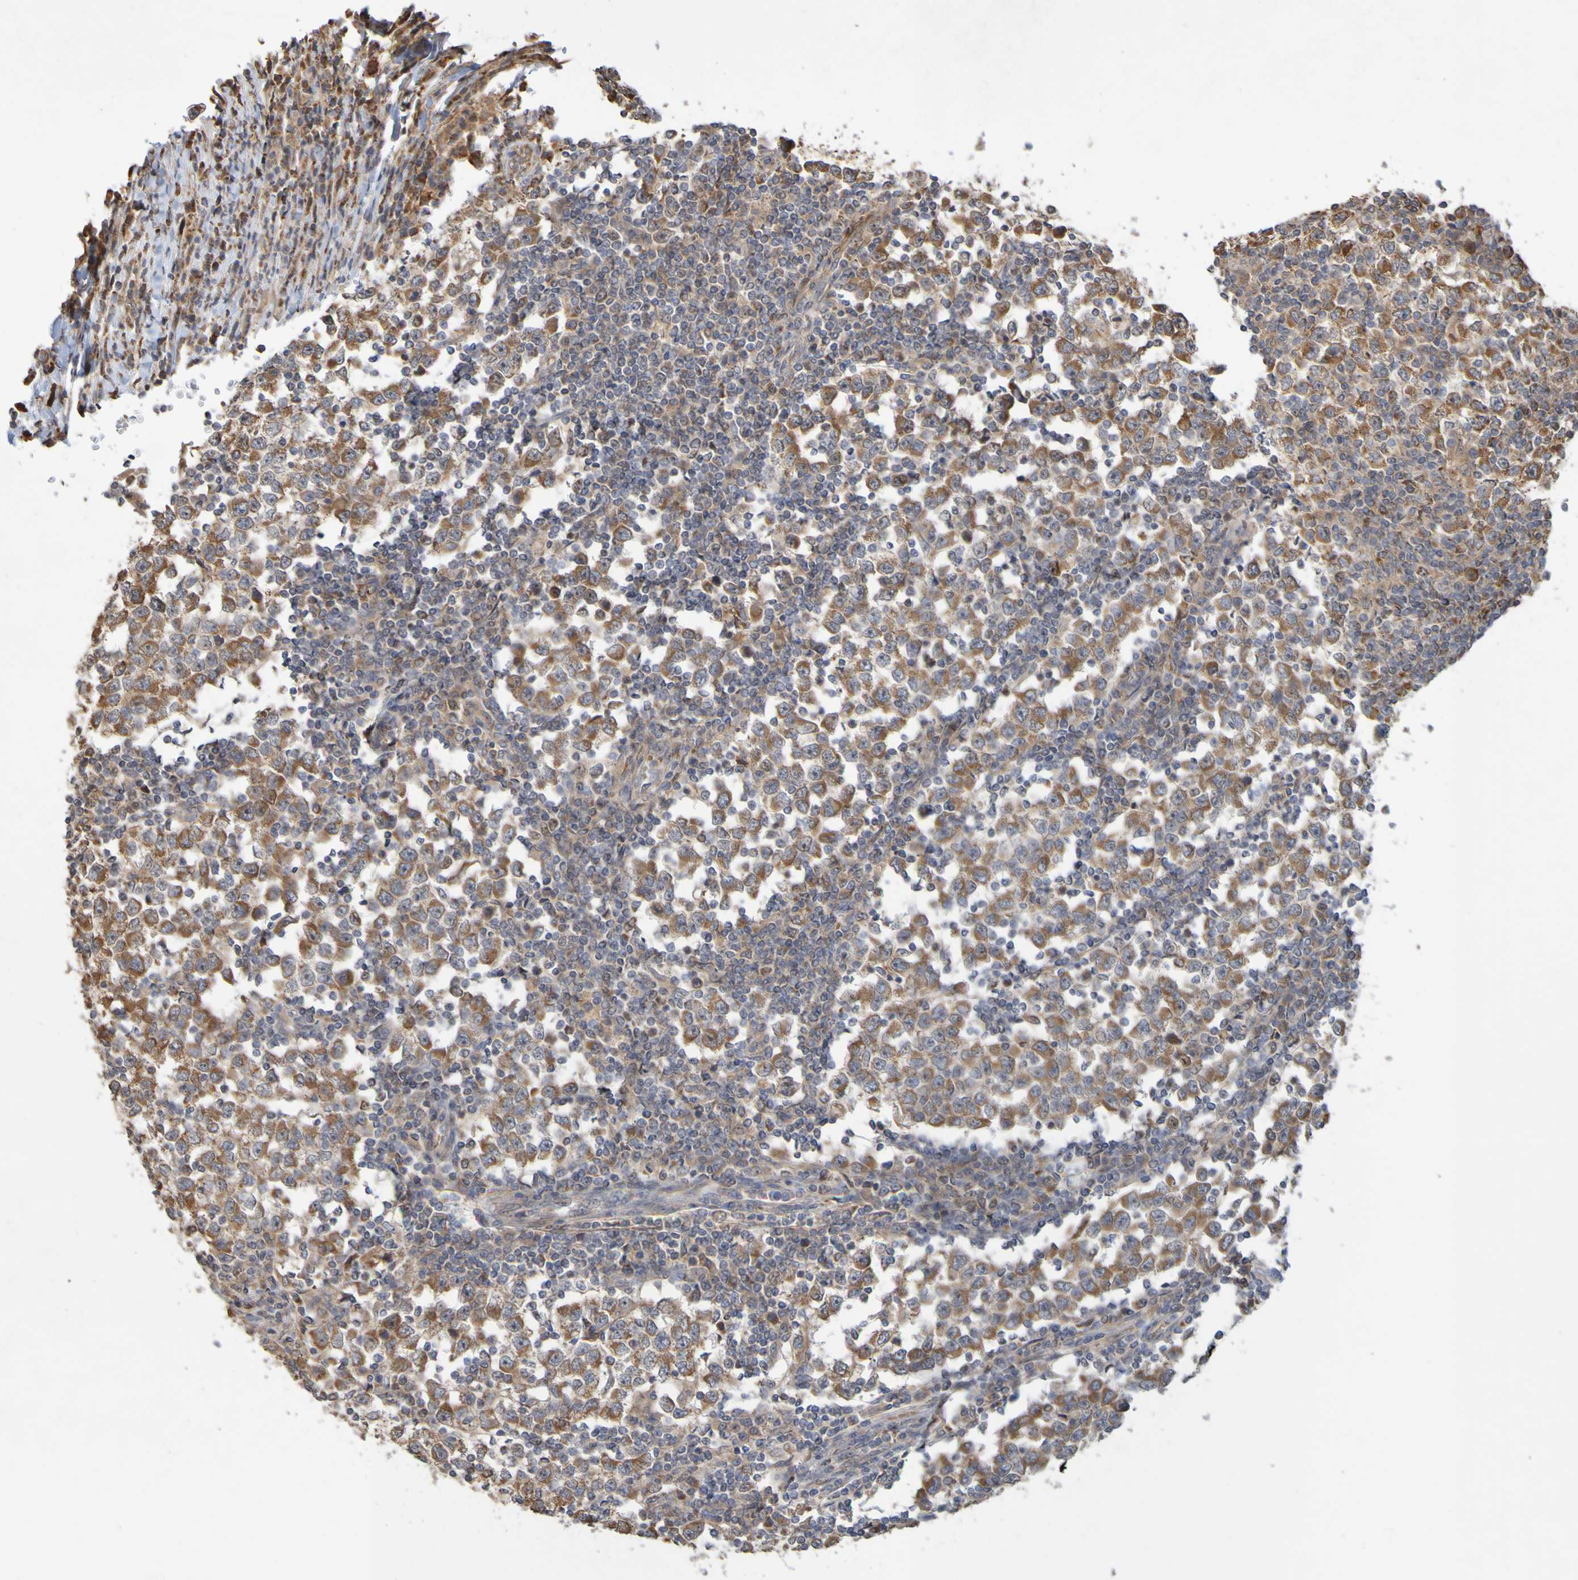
{"staining": {"intensity": "moderate", "quantity": ">75%", "location": "cytoplasmic/membranous"}, "tissue": "testis cancer", "cell_type": "Tumor cells", "image_type": "cancer", "snomed": [{"axis": "morphology", "description": "Seminoma, NOS"}, {"axis": "topography", "description": "Testis"}], "caption": "Human seminoma (testis) stained with a protein marker displays moderate staining in tumor cells.", "gene": "TMBIM1", "patient": {"sex": "male", "age": 65}}